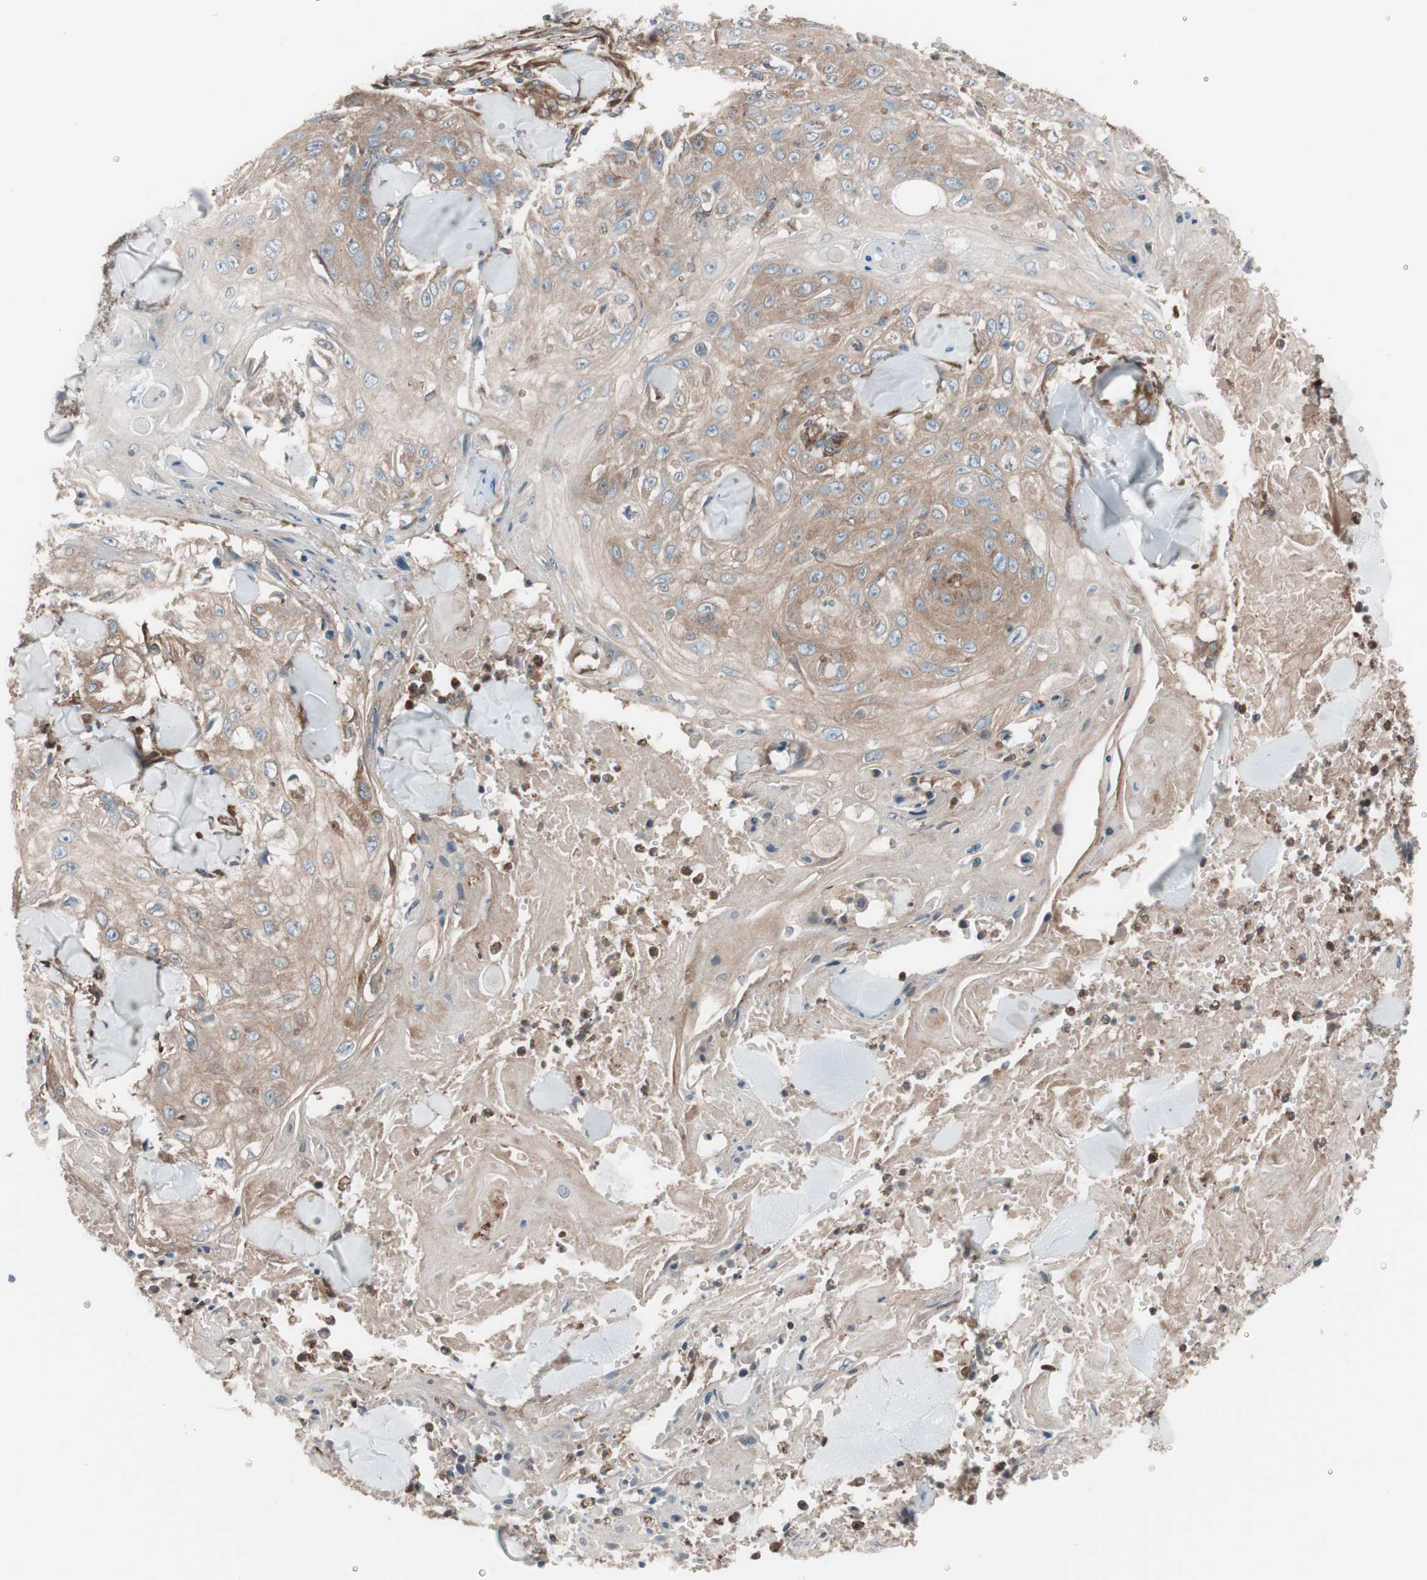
{"staining": {"intensity": "weak", "quantity": ">75%", "location": "cytoplasmic/membranous"}, "tissue": "skin cancer", "cell_type": "Tumor cells", "image_type": "cancer", "snomed": [{"axis": "morphology", "description": "Squamous cell carcinoma, NOS"}, {"axis": "topography", "description": "Skin"}], "caption": "About >75% of tumor cells in squamous cell carcinoma (skin) demonstrate weak cytoplasmic/membranous protein expression as visualized by brown immunohistochemical staining.", "gene": "SEC31A", "patient": {"sex": "male", "age": 86}}